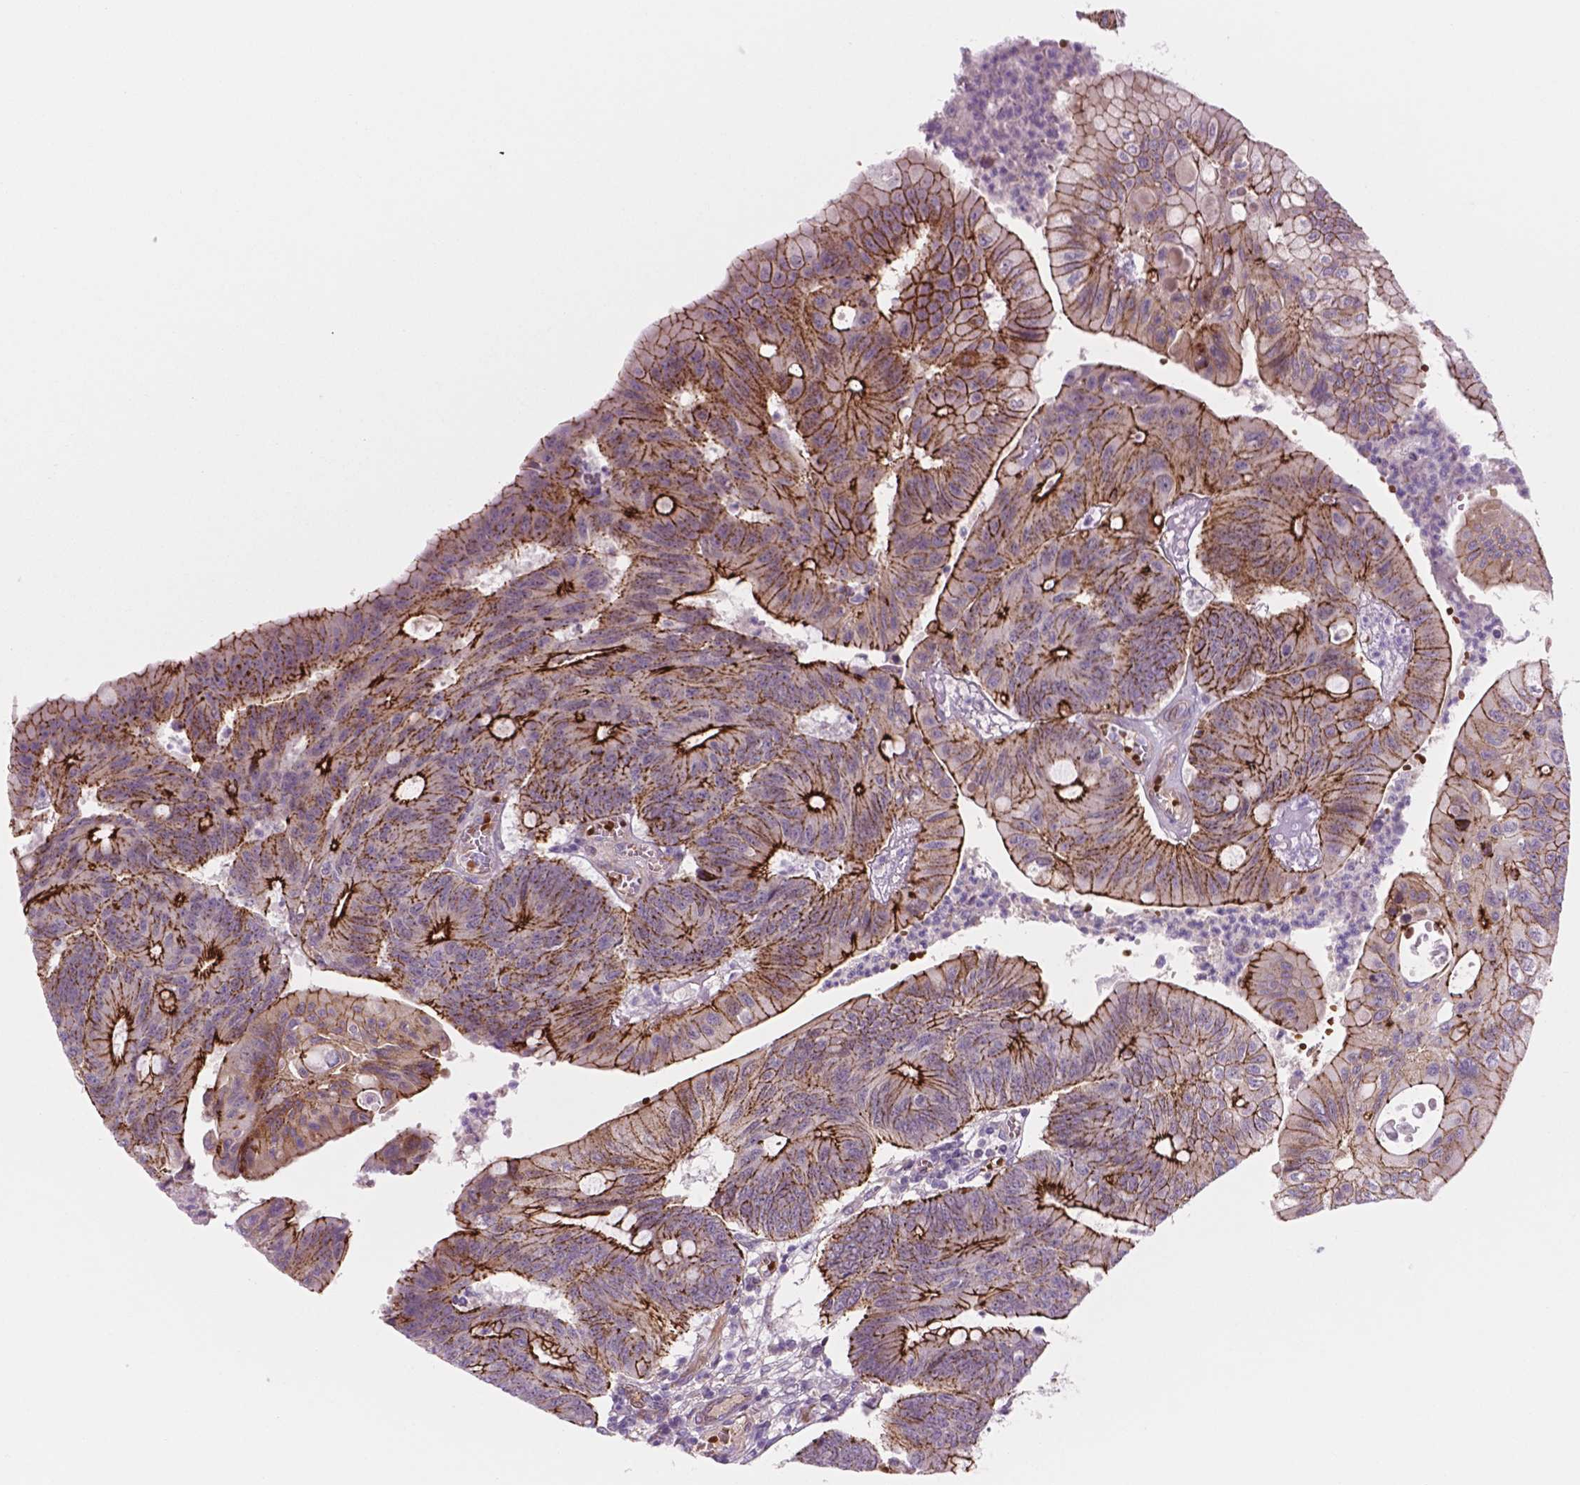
{"staining": {"intensity": "strong", "quantity": "25%-75%", "location": "cytoplasmic/membranous"}, "tissue": "colorectal cancer", "cell_type": "Tumor cells", "image_type": "cancer", "snomed": [{"axis": "morphology", "description": "Adenocarcinoma, NOS"}, {"axis": "topography", "description": "Colon"}], "caption": "IHC of human colorectal cancer exhibits high levels of strong cytoplasmic/membranous staining in approximately 25%-75% of tumor cells.", "gene": "RND3", "patient": {"sex": "male", "age": 65}}